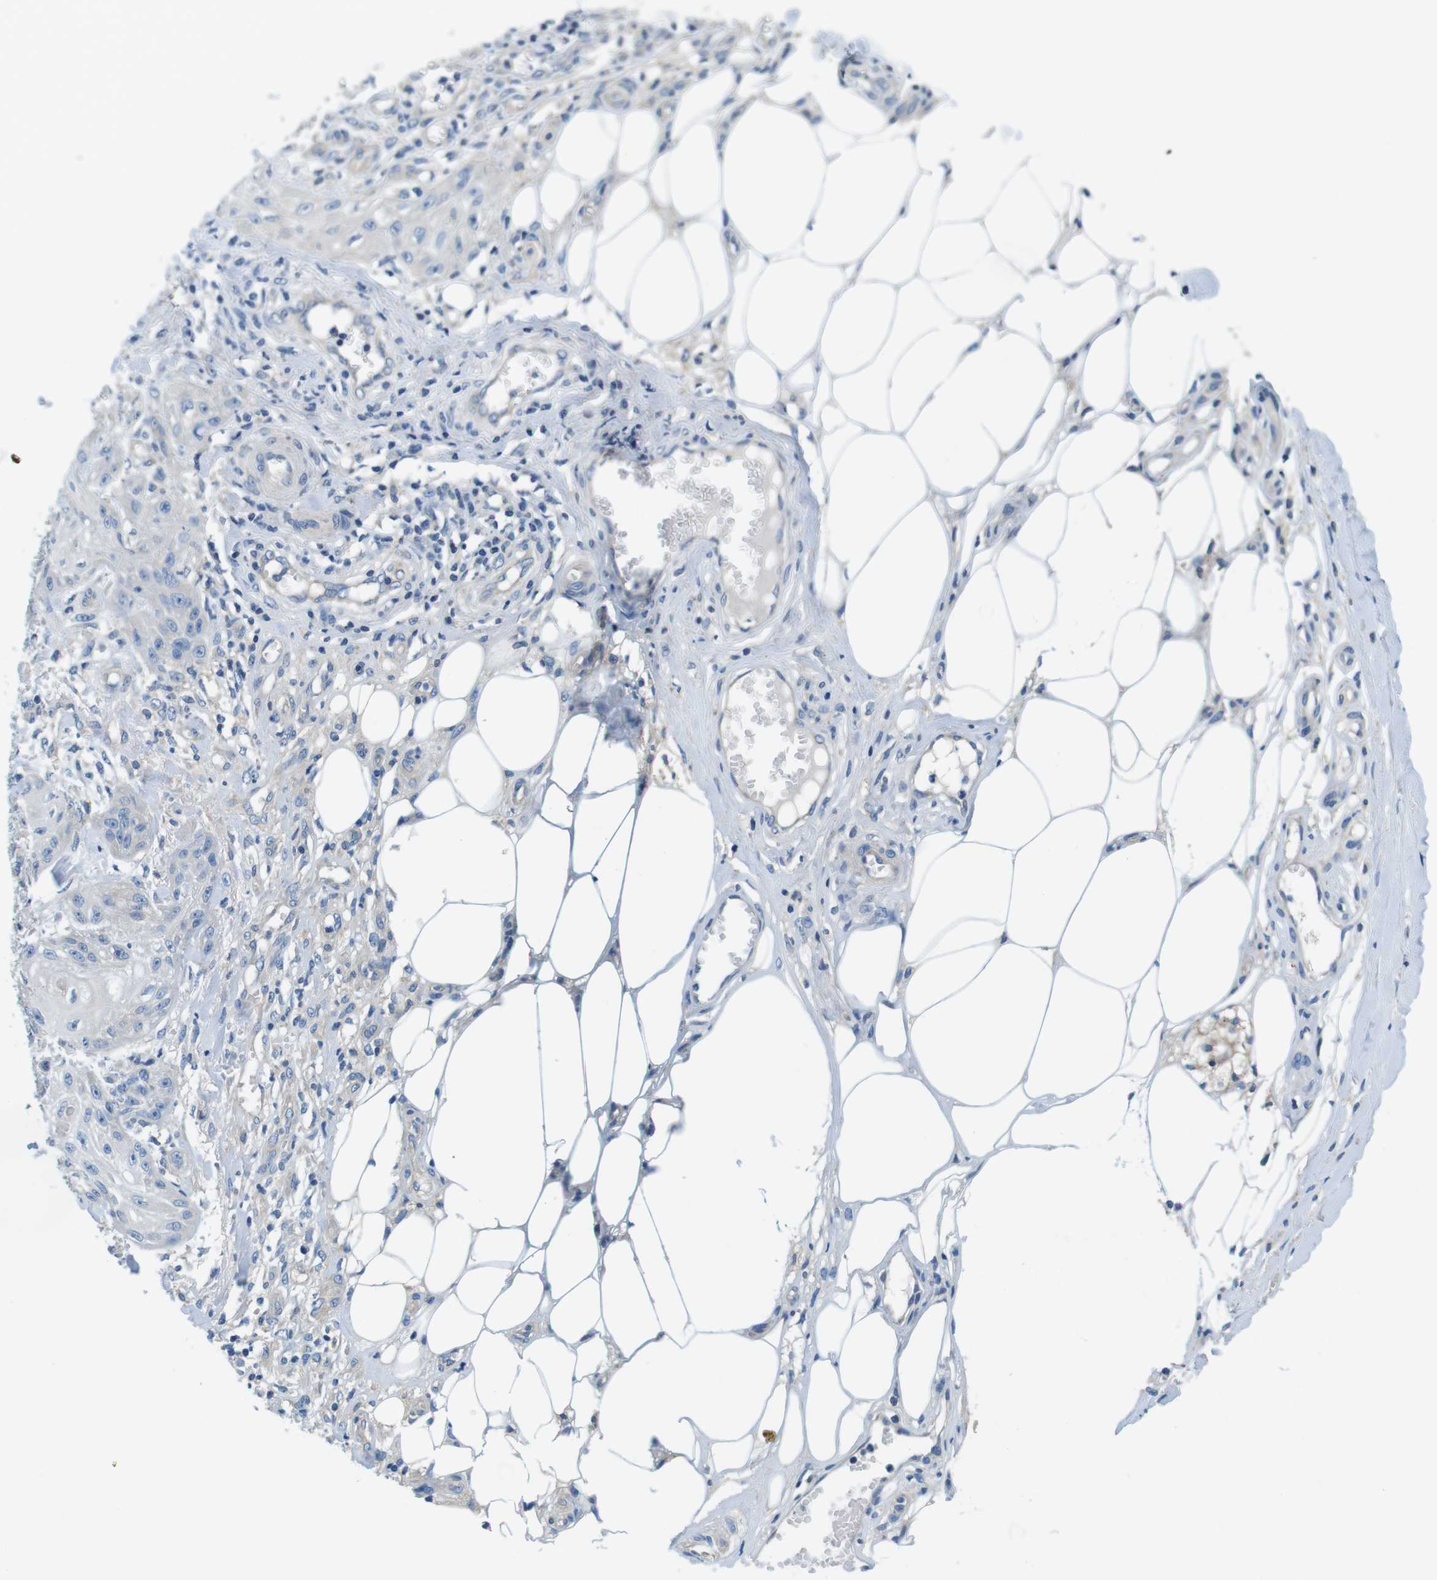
{"staining": {"intensity": "negative", "quantity": "none", "location": "none"}, "tissue": "skin cancer", "cell_type": "Tumor cells", "image_type": "cancer", "snomed": [{"axis": "morphology", "description": "Squamous cell carcinoma, NOS"}, {"axis": "topography", "description": "Skin"}], "caption": "There is no significant staining in tumor cells of skin squamous cell carcinoma.", "gene": "DENND4C", "patient": {"sex": "male", "age": 74}}